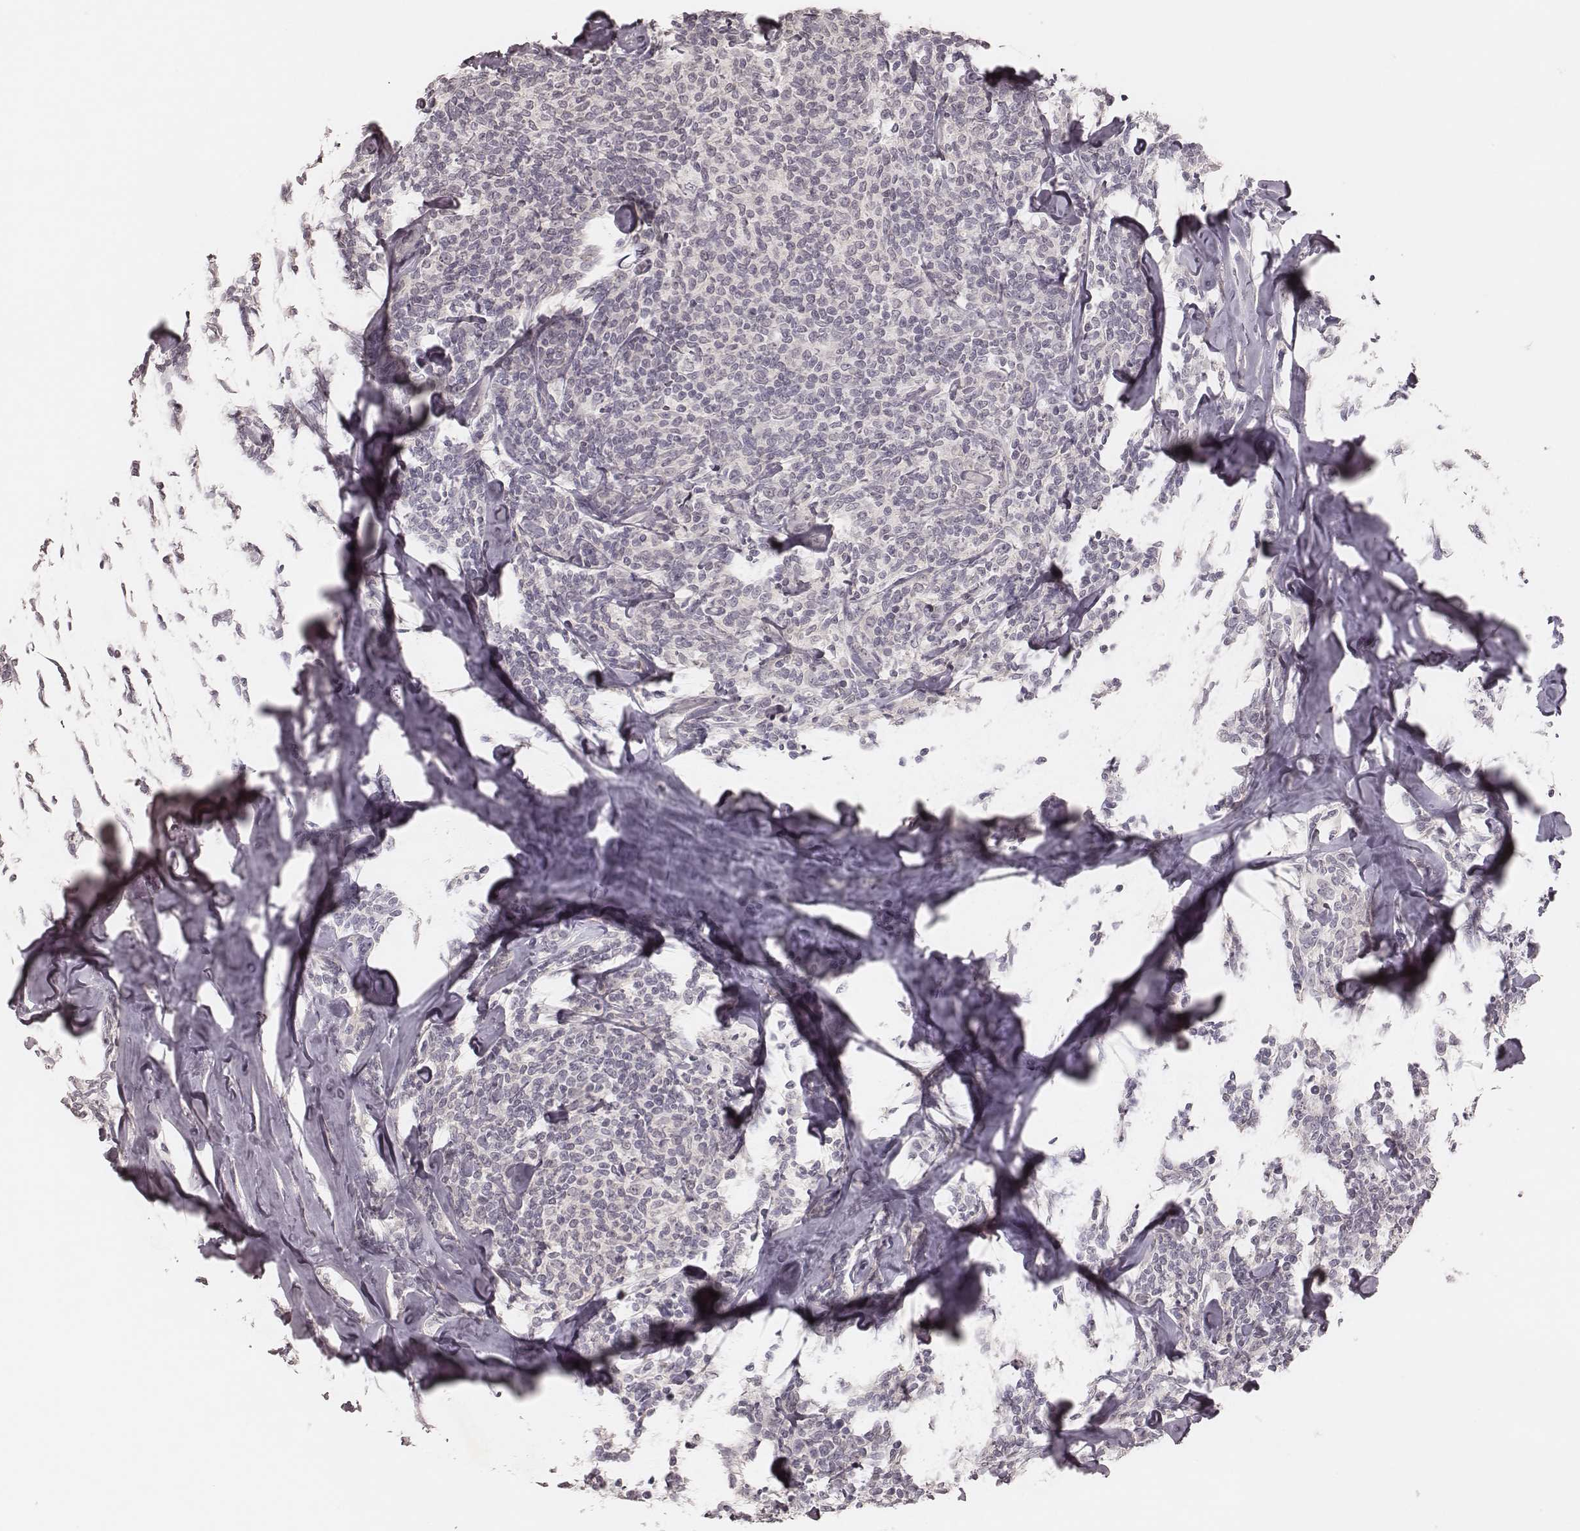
{"staining": {"intensity": "negative", "quantity": "none", "location": "none"}, "tissue": "lymphoma", "cell_type": "Tumor cells", "image_type": "cancer", "snomed": [{"axis": "morphology", "description": "Malignant lymphoma, non-Hodgkin's type, Low grade"}, {"axis": "topography", "description": "Lymph node"}], "caption": "Lymphoma was stained to show a protein in brown. There is no significant staining in tumor cells.", "gene": "FAM13B", "patient": {"sex": "female", "age": 56}}